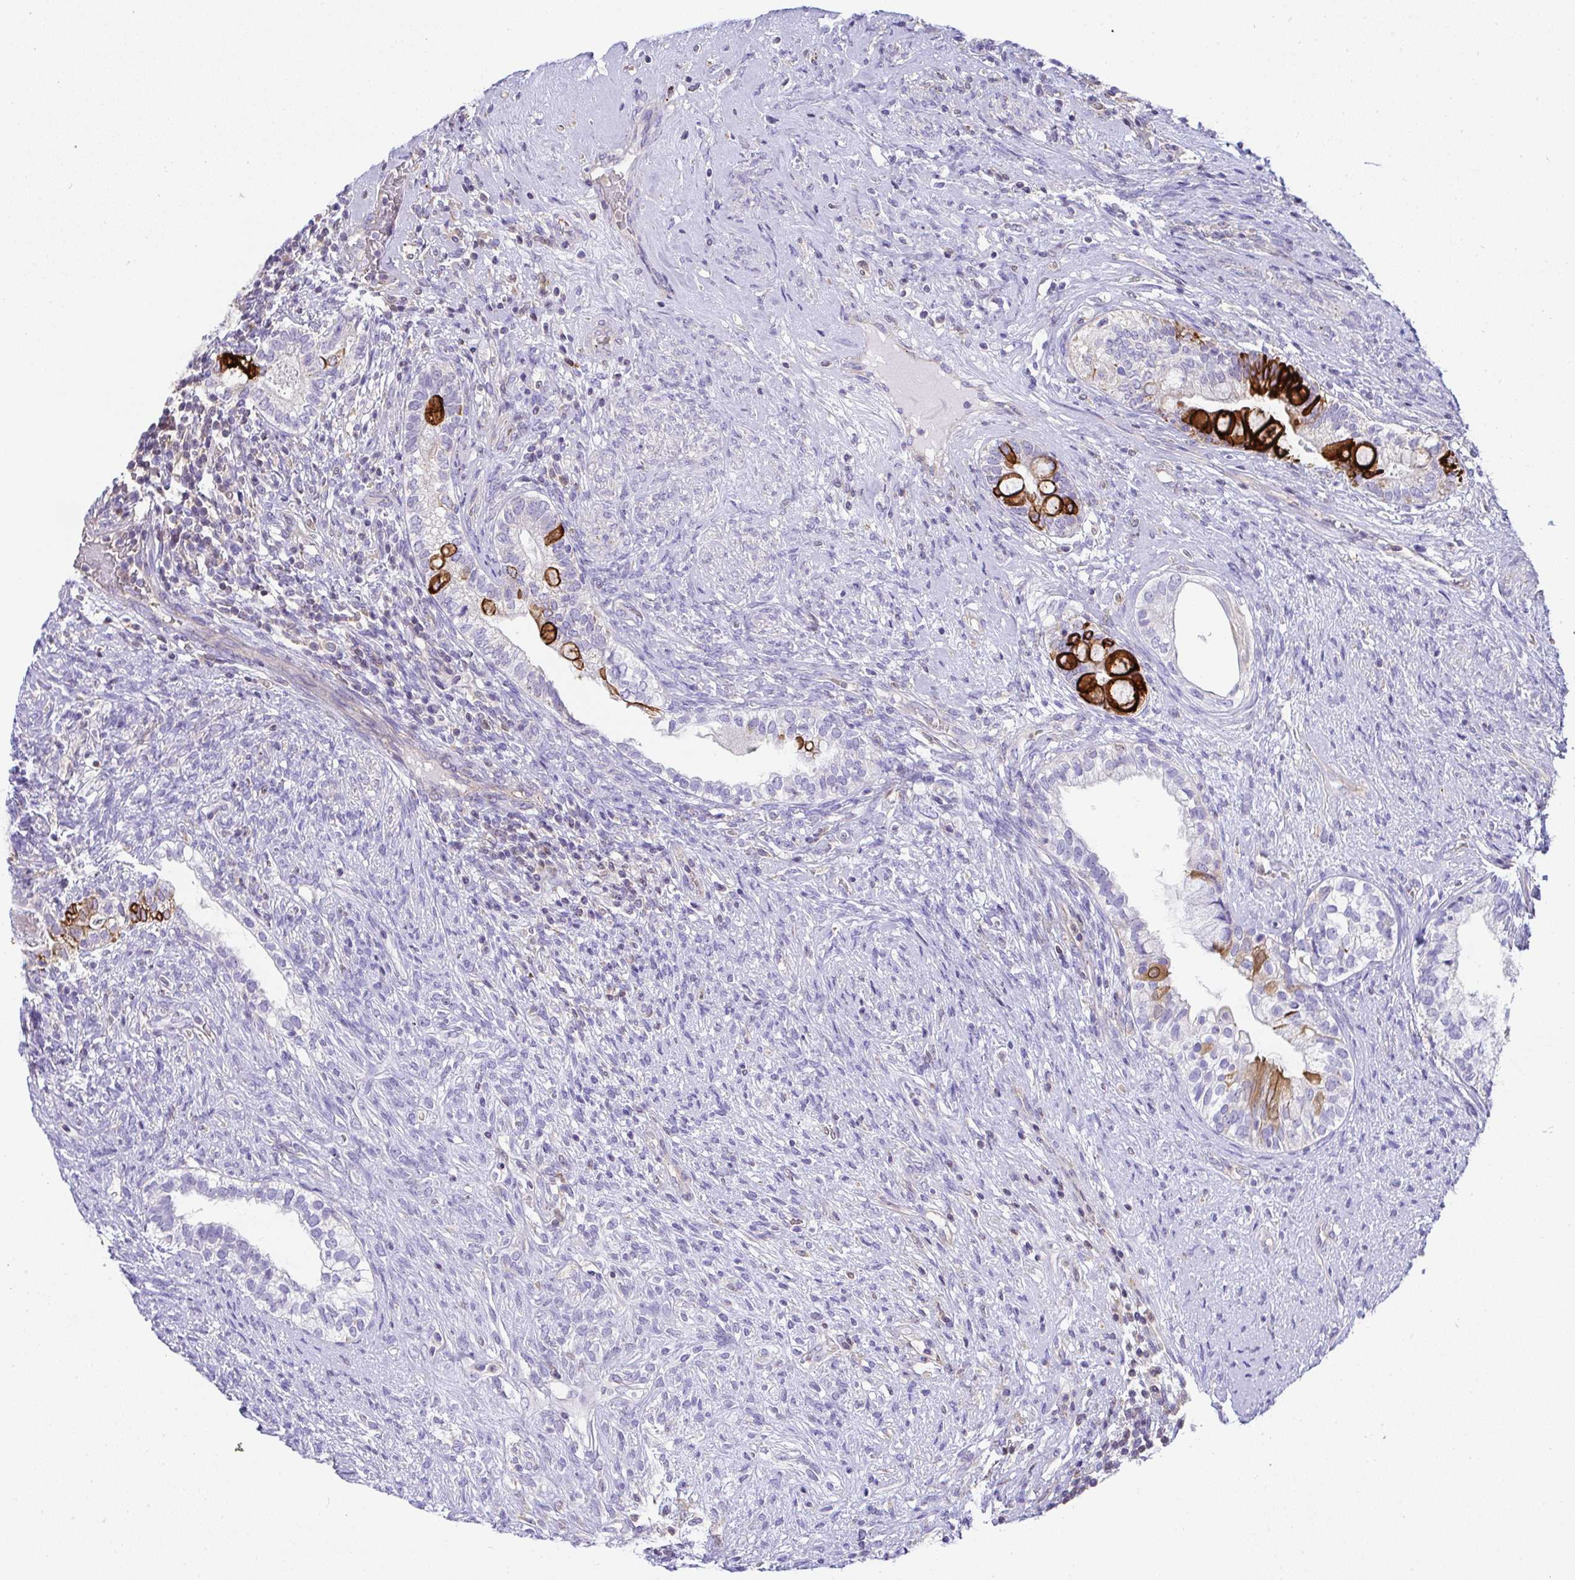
{"staining": {"intensity": "strong", "quantity": "<25%", "location": "cytoplasmic/membranous"}, "tissue": "testis cancer", "cell_type": "Tumor cells", "image_type": "cancer", "snomed": [{"axis": "morphology", "description": "Seminoma, NOS"}, {"axis": "morphology", "description": "Carcinoma, Embryonal, NOS"}, {"axis": "topography", "description": "Testis"}], "caption": "Human testis cancer (seminoma) stained with a protein marker shows strong staining in tumor cells.", "gene": "TNFAIP8", "patient": {"sex": "male", "age": 41}}